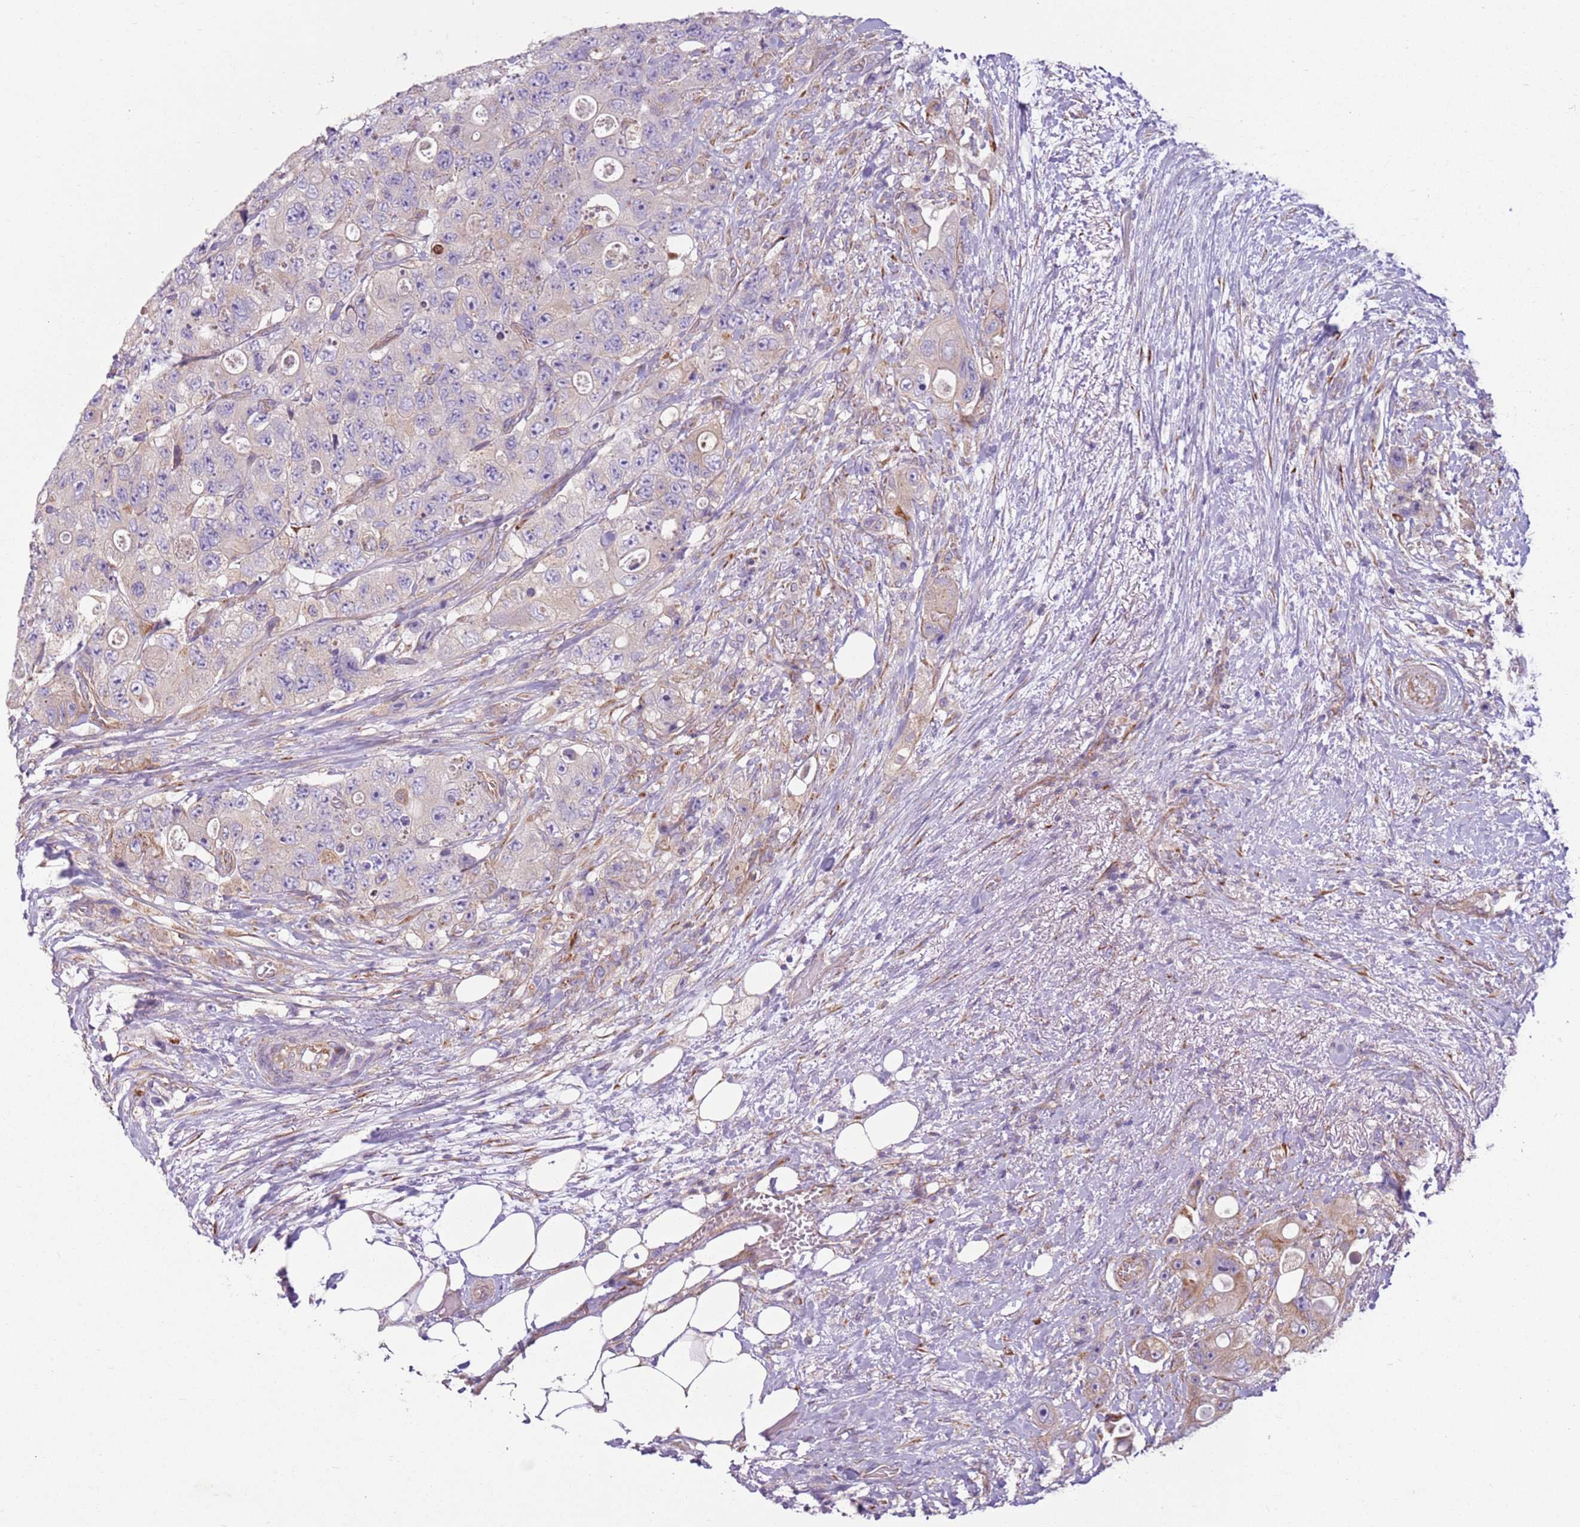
{"staining": {"intensity": "weak", "quantity": "<25%", "location": "cytoplasmic/membranous"}, "tissue": "colorectal cancer", "cell_type": "Tumor cells", "image_type": "cancer", "snomed": [{"axis": "morphology", "description": "Adenocarcinoma, NOS"}, {"axis": "topography", "description": "Colon"}], "caption": "This is an IHC photomicrograph of human colorectal cancer. There is no staining in tumor cells.", "gene": "TMEM200C", "patient": {"sex": "female", "age": 46}}